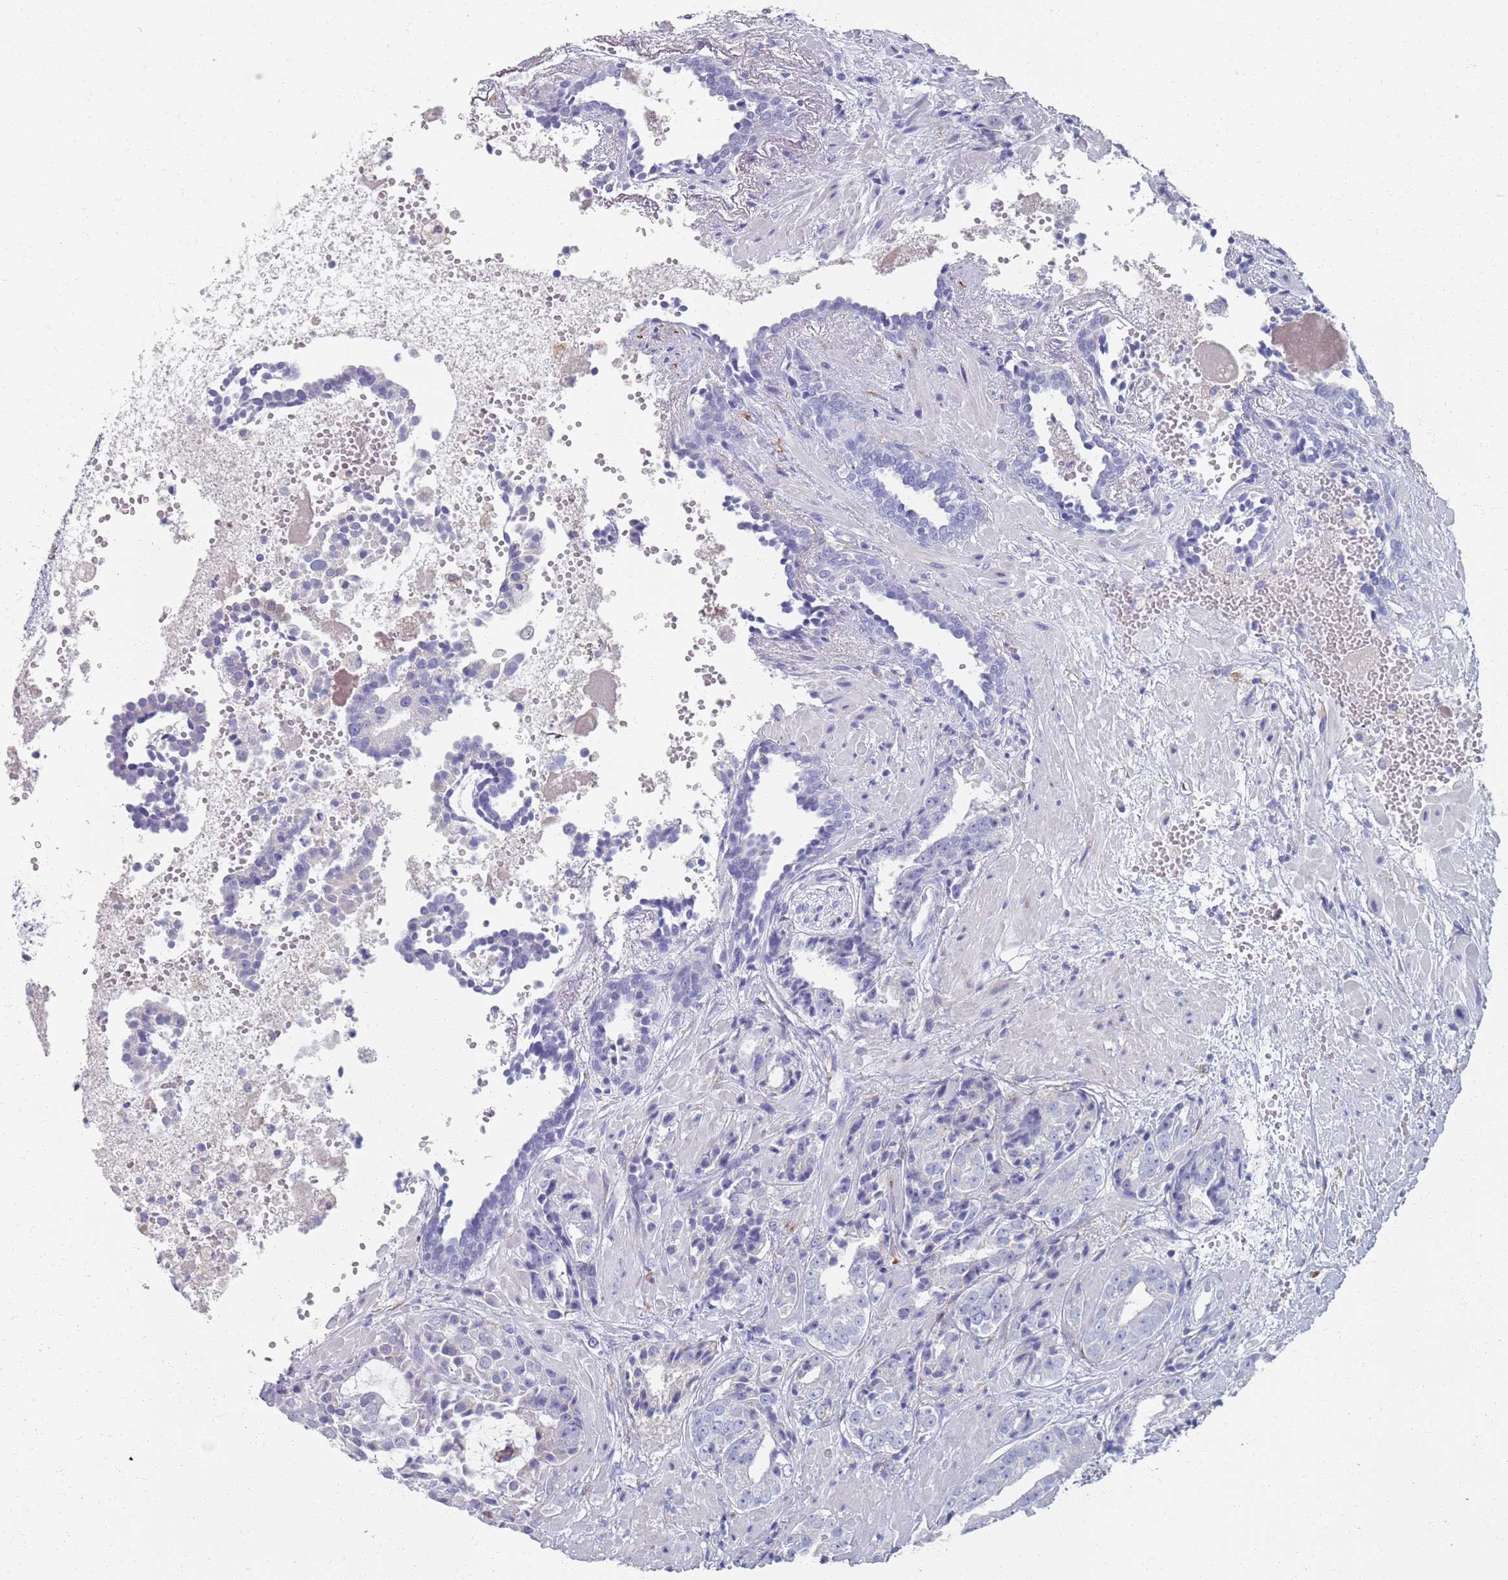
{"staining": {"intensity": "negative", "quantity": "none", "location": "none"}, "tissue": "prostate cancer", "cell_type": "Tumor cells", "image_type": "cancer", "snomed": [{"axis": "morphology", "description": "Adenocarcinoma, High grade"}, {"axis": "topography", "description": "Prostate"}], "caption": "High magnification brightfield microscopy of prostate cancer stained with DAB (3,3'-diaminobenzidine) (brown) and counterstained with hematoxylin (blue): tumor cells show no significant staining. (Brightfield microscopy of DAB IHC at high magnification).", "gene": "PLOD1", "patient": {"sex": "male", "age": 71}}